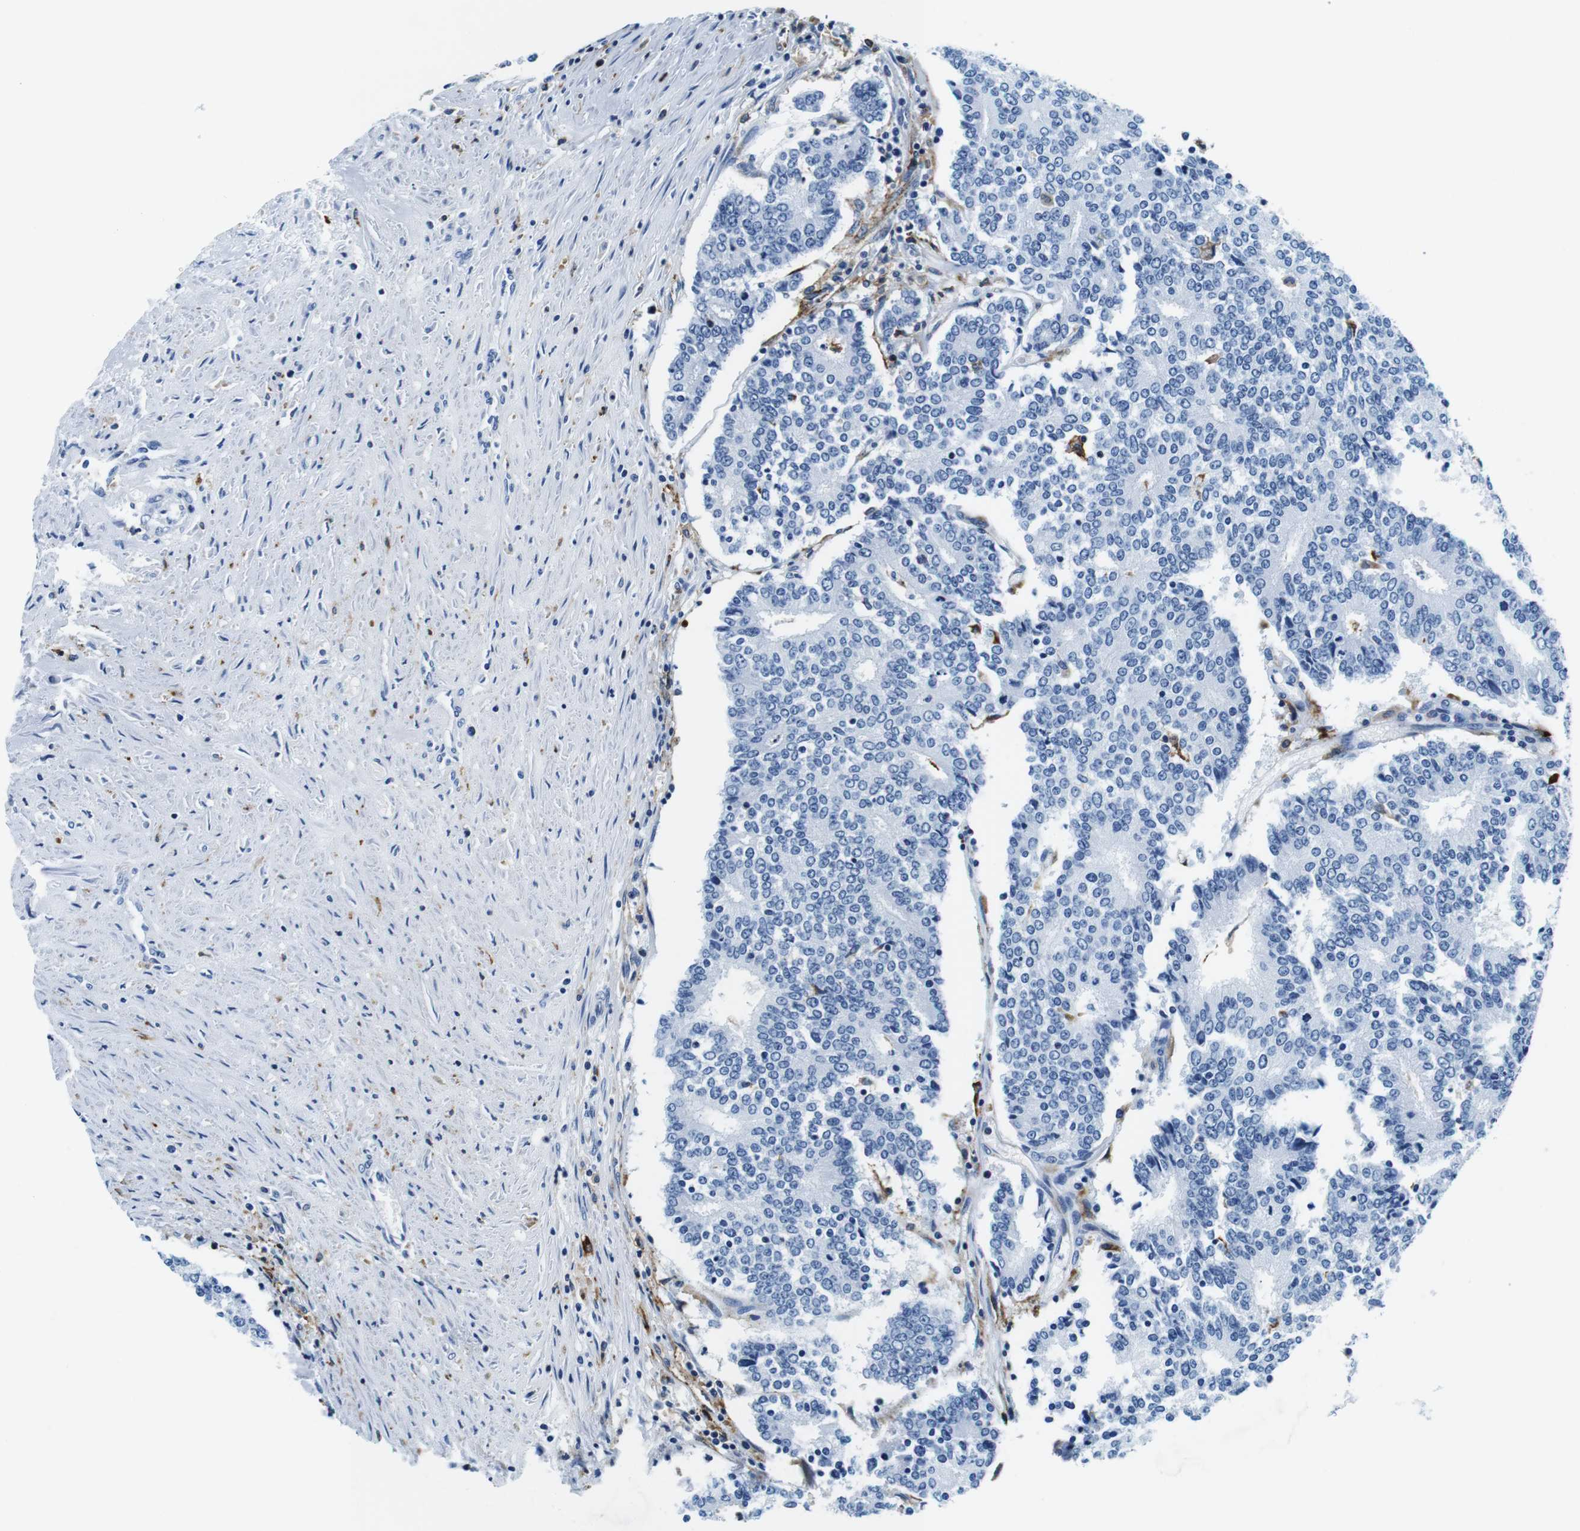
{"staining": {"intensity": "negative", "quantity": "none", "location": "none"}, "tissue": "prostate cancer", "cell_type": "Tumor cells", "image_type": "cancer", "snomed": [{"axis": "morphology", "description": "Normal tissue, NOS"}, {"axis": "morphology", "description": "Adenocarcinoma, High grade"}, {"axis": "topography", "description": "Prostate"}, {"axis": "topography", "description": "Seminal veicle"}], "caption": "IHC image of neoplastic tissue: prostate cancer stained with DAB (3,3'-diaminobenzidine) shows no significant protein expression in tumor cells.", "gene": "HLA-DRB1", "patient": {"sex": "male", "age": 55}}